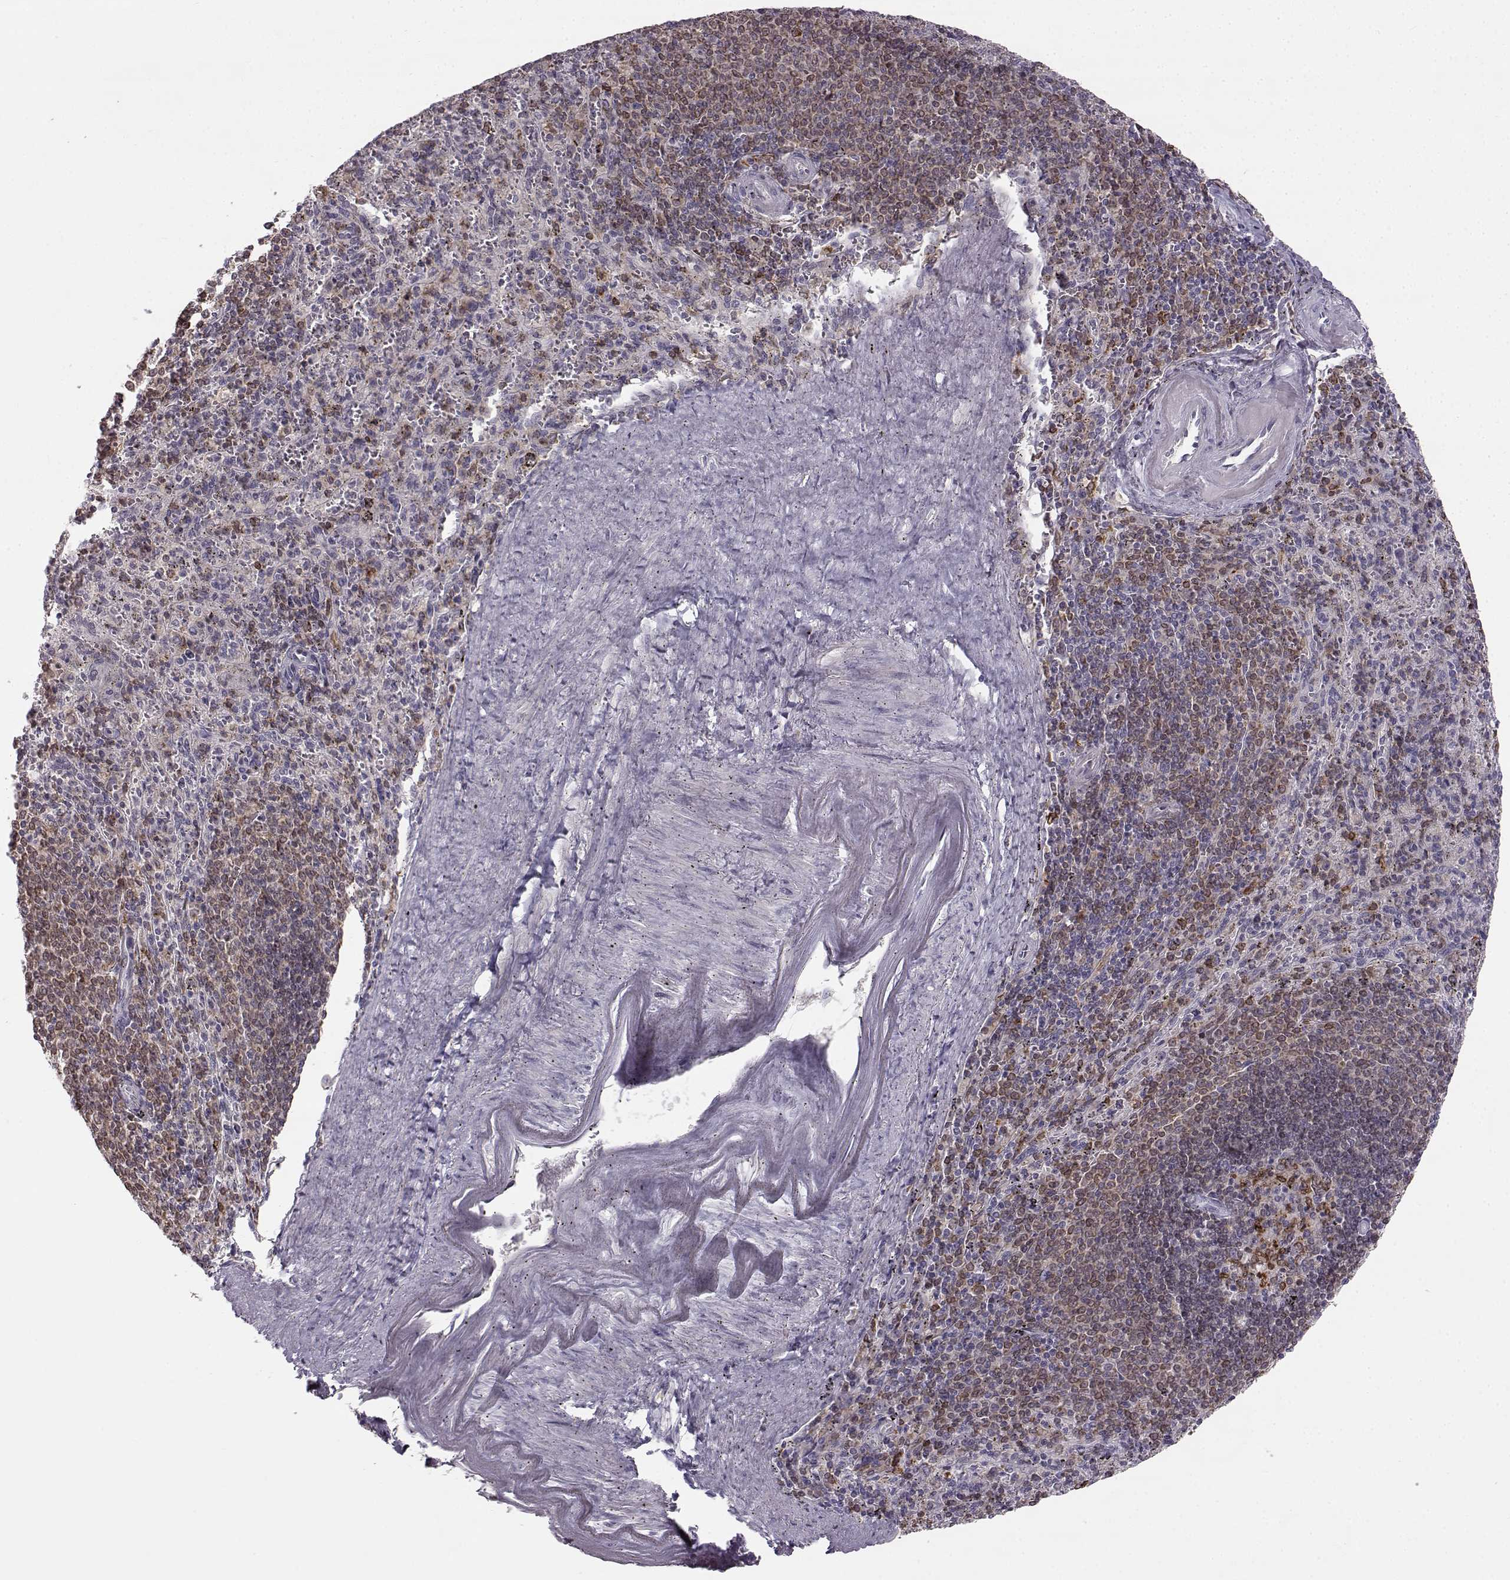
{"staining": {"intensity": "moderate", "quantity": "<25%", "location": "cytoplasmic/membranous"}, "tissue": "spleen", "cell_type": "Cells in red pulp", "image_type": "normal", "snomed": [{"axis": "morphology", "description": "Normal tissue, NOS"}, {"axis": "topography", "description": "Spleen"}], "caption": "This photomicrograph shows normal spleen stained with immunohistochemistry (IHC) to label a protein in brown. The cytoplasmic/membranous of cells in red pulp show moderate positivity for the protein. Nuclei are counter-stained blue.", "gene": "SPAG17", "patient": {"sex": "male", "age": 57}}